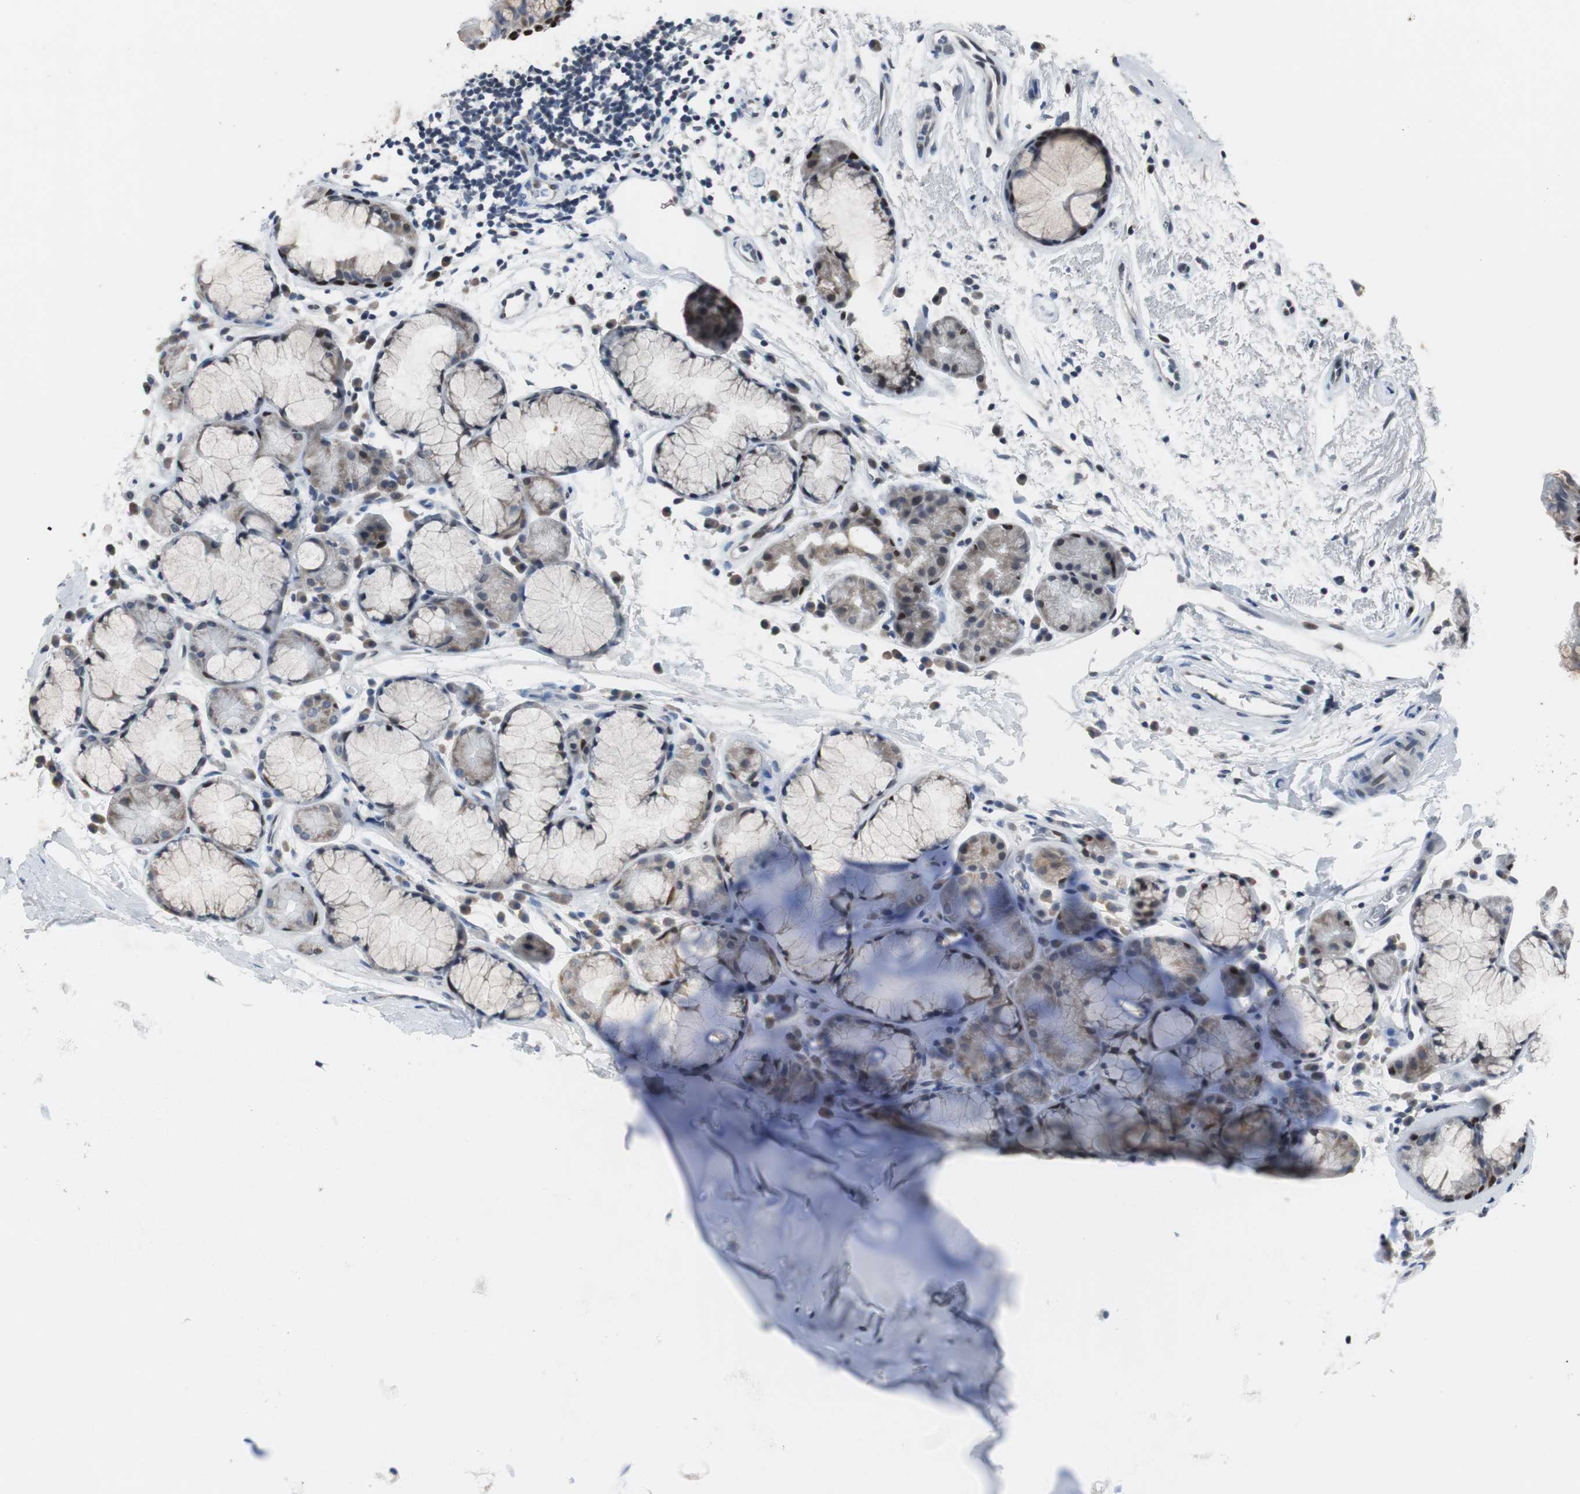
{"staining": {"intensity": "strong", "quantity": "<25%", "location": "nuclear"}, "tissue": "bronchus", "cell_type": "Respiratory epithelial cells", "image_type": "normal", "snomed": [{"axis": "morphology", "description": "Normal tissue, NOS"}, {"axis": "topography", "description": "Bronchus"}], "caption": "Bronchus stained with immunohistochemistry exhibits strong nuclear staining in approximately <25% of respiratory epithelial cells.", "gene": "TP63", "patient": {"sex": "female", "age": 54}}